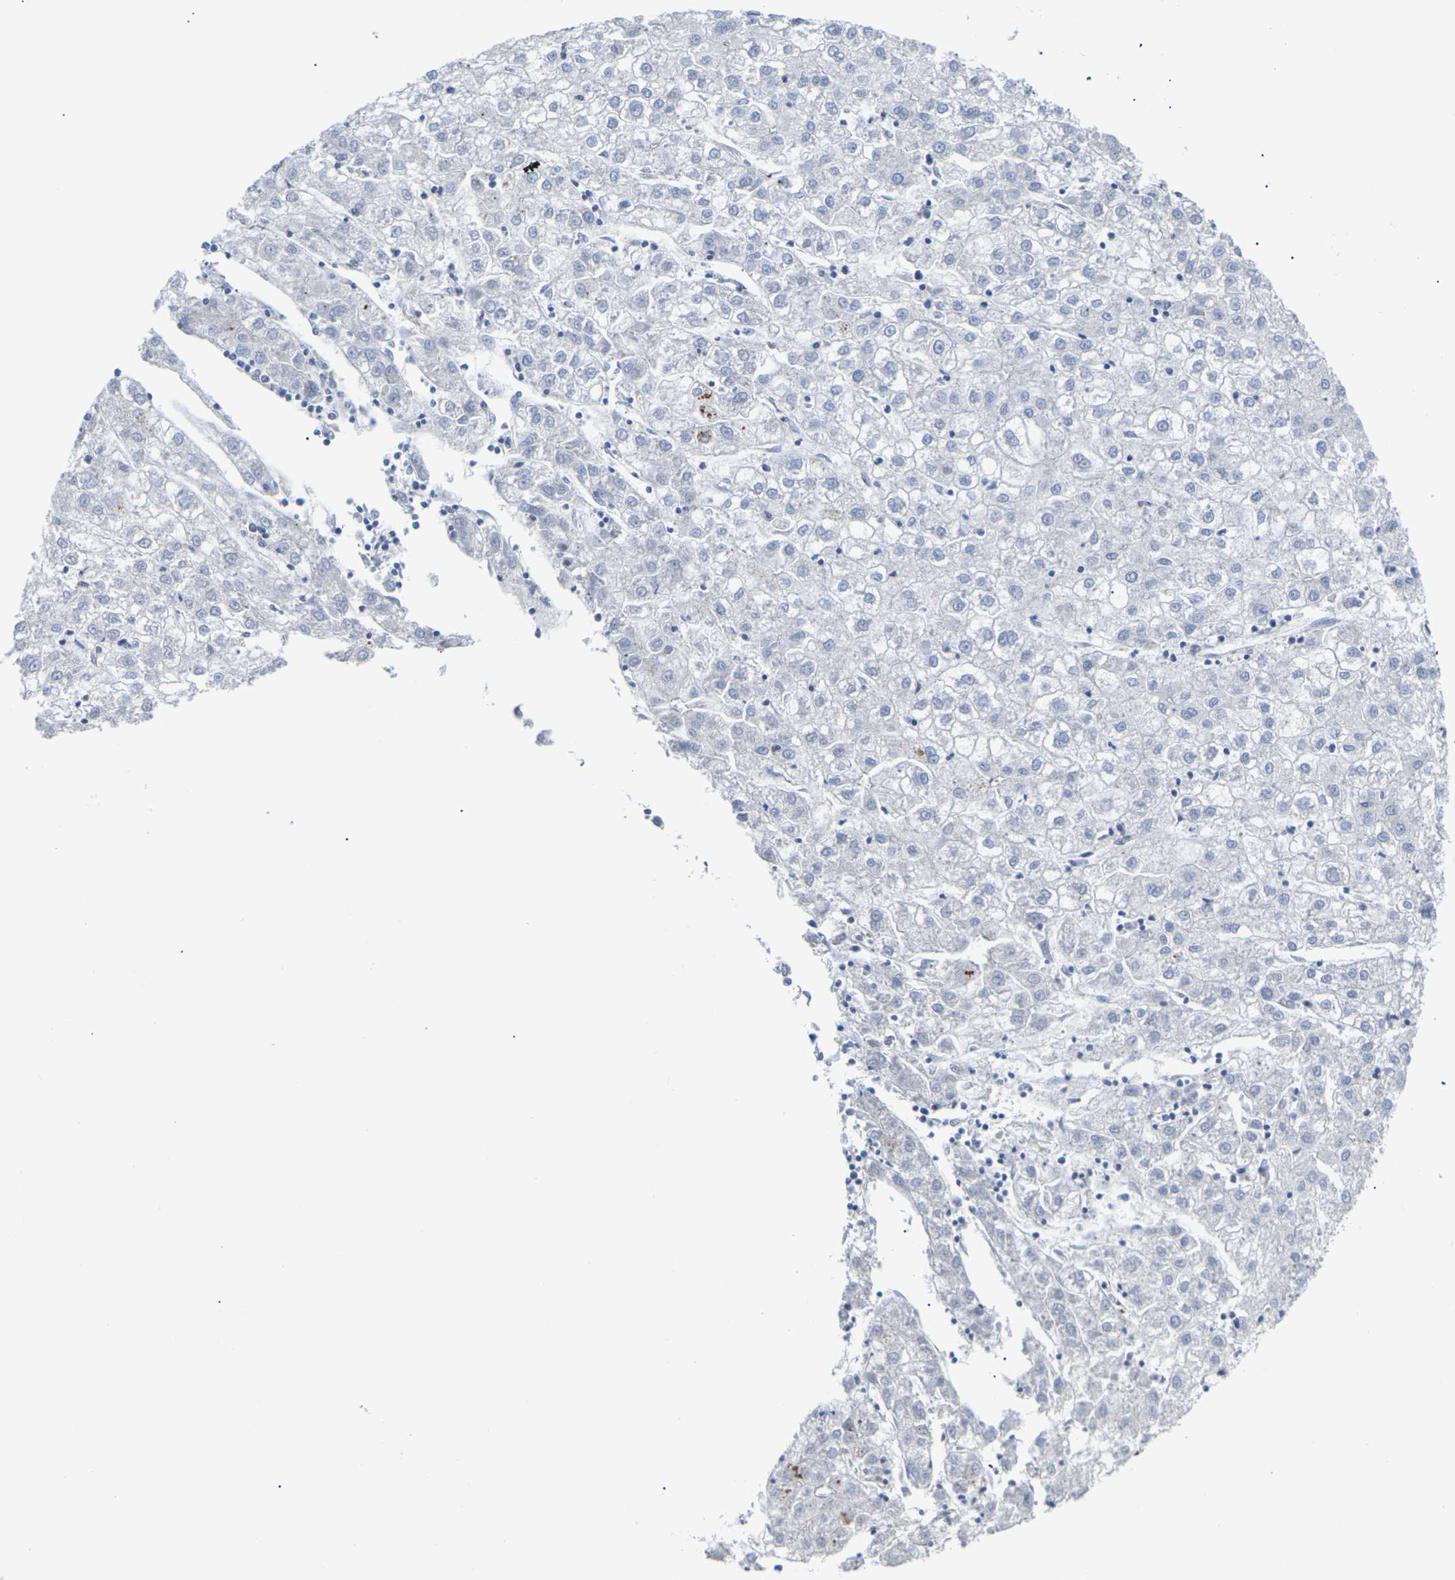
{"staining": {"intensity": "negative", "quantity": "none", "location": "none"}, "tissue": "liver cancer", "cell_type": "Tumor cells", "image_type": "cancer", "snomed": [{"axis": "morphology", "description": "Carcinoma, Hepatocellular, NOS"}, {"axis": "topography", "description": "Liver"}], "caption": "High power microscopy histopathology image of an immunohistochemistry (IHC) photomicrograph of liver cancer (hepatocellular carcinoma), revealing no significant staining in tumor cells.", "gene": "TMCO4", "patient": {"sex": "male", "age": 72}}